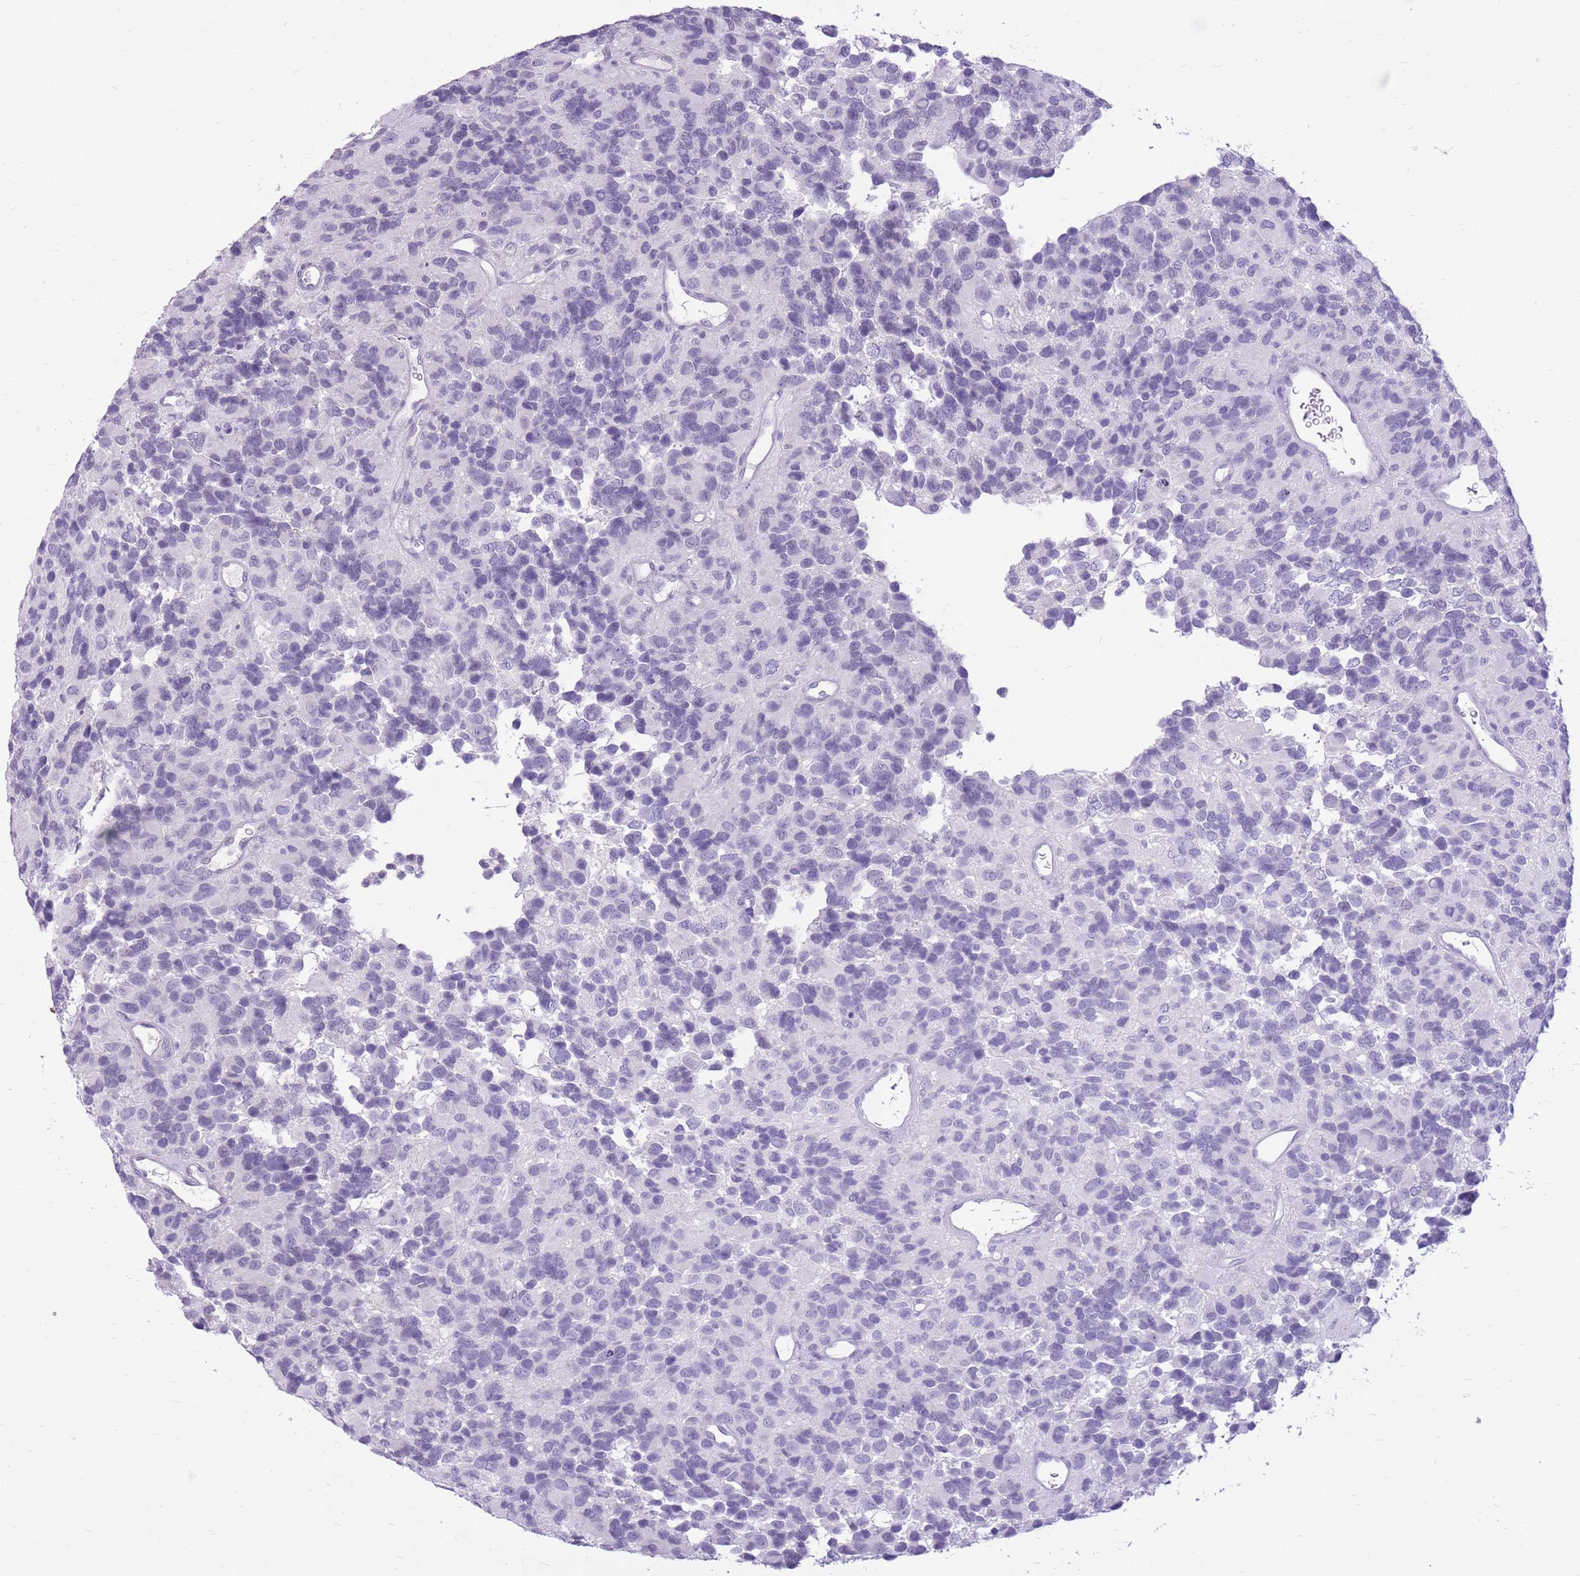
{"staining": {"intensity": "negative", "quantity": "none", "location": "none"}, "tissue": "glioma", "cell_type": "Tumor cells", "image_type": "cancer", "snomed": [{"axis": "morphology", "description": "Glioma, malignant, High grade"}, {"axis": "topography", "description": "Brain"}], "caption": "A high-resolution photomicrograph shows immunohistochemistry staining of glioma, which displays no significant staining in tumor cells. Nuclei are stained in blue.", "gene": "ZNF425", "patient": {"sex": "male", "age": 77}}